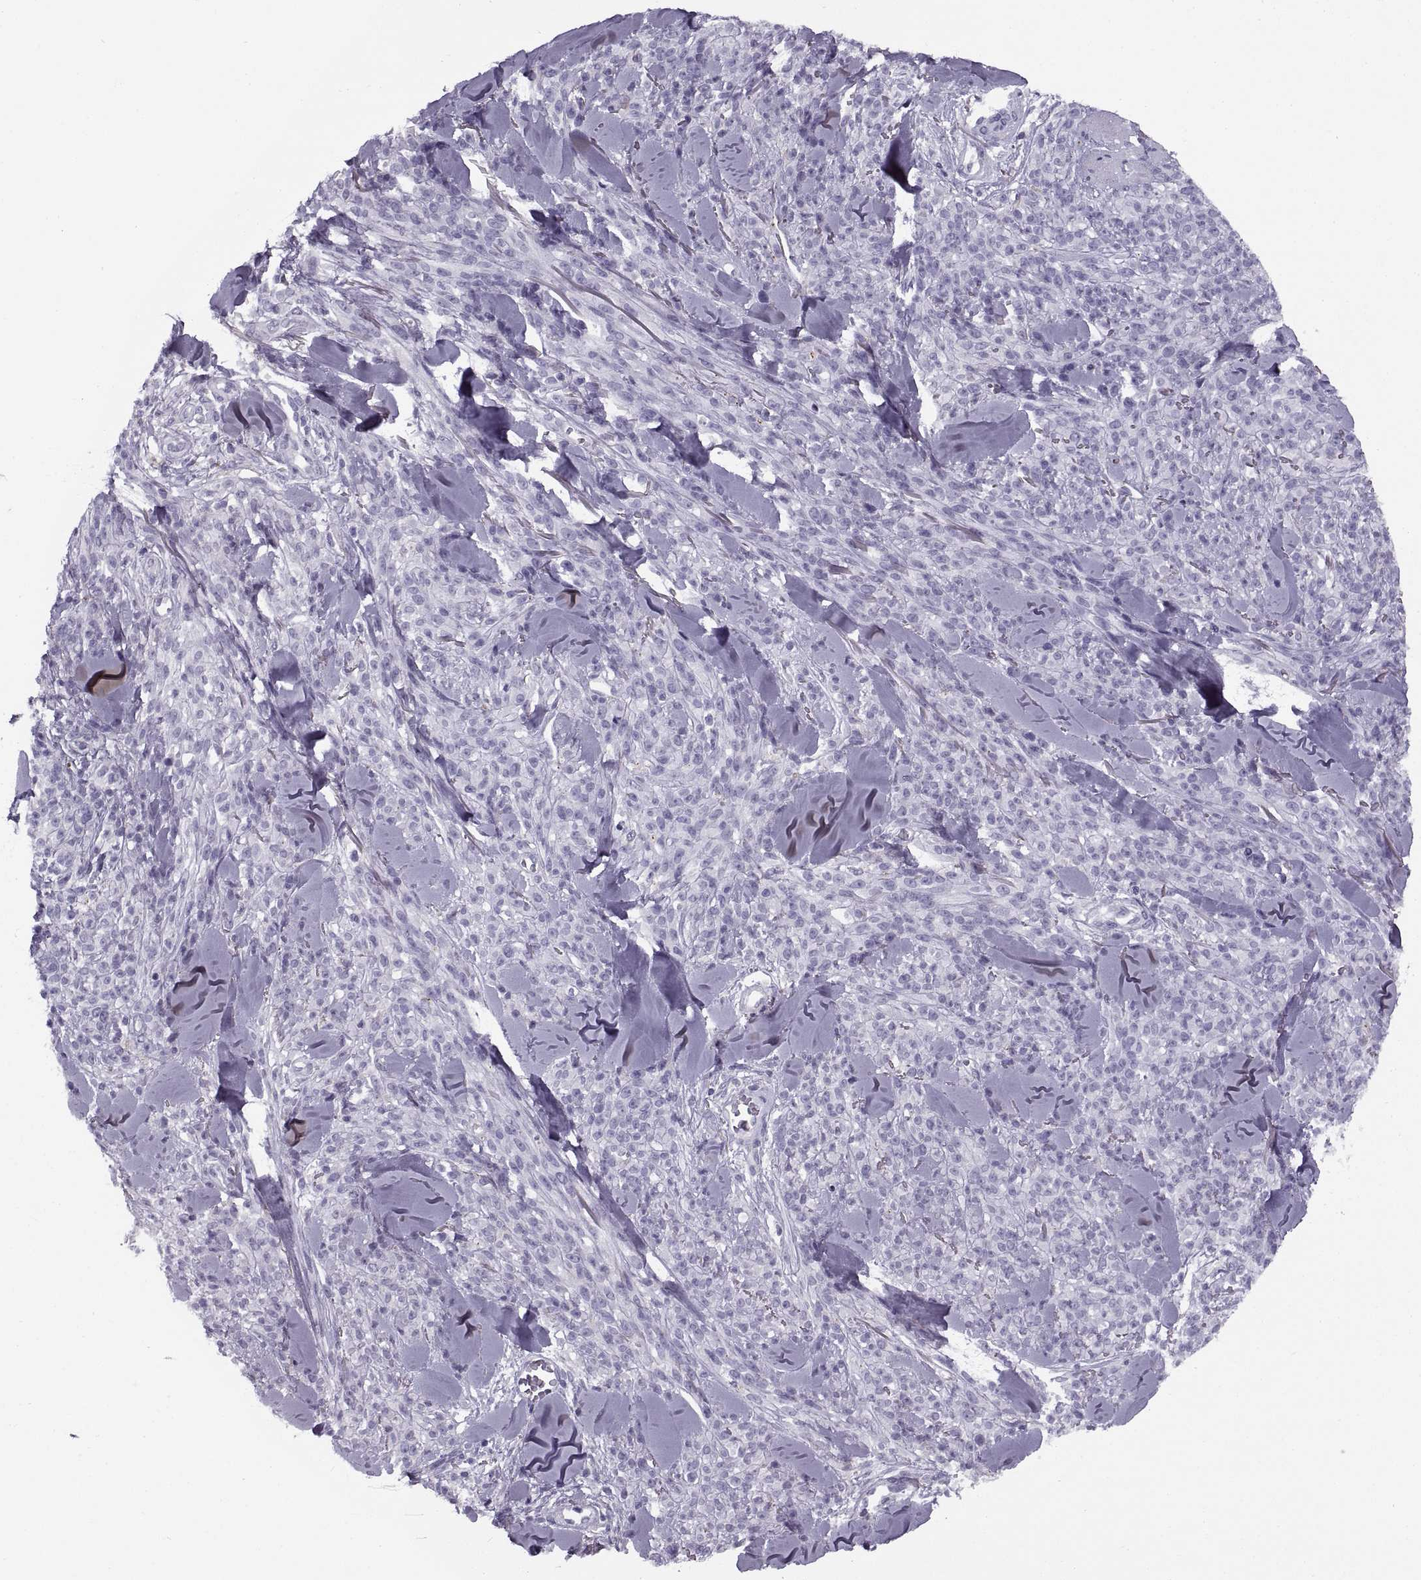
{"staining": {"intensity": "negative", "quantity": "none", "location": "none"}, "tissue": "melanoma", "cell_type": "Tumor cells", "image_type": "cancer", "snomed": [{"axis": "morphology", "description": "Malignant melanoma, NOS"}, {"axis": "topography", "description": "Skin"}, {"axis": "topography", "description": "Skin of trunk"}], "caption": "An IHC photomicrograph of malignant melanoma is shown. There is no staining in tumor cells of malignant melanoma. (Immunohistochemistry, brightfield microscopy, high magnification).", "gene": "CALCR", "patient": {"sex": "male", "age": 74}}